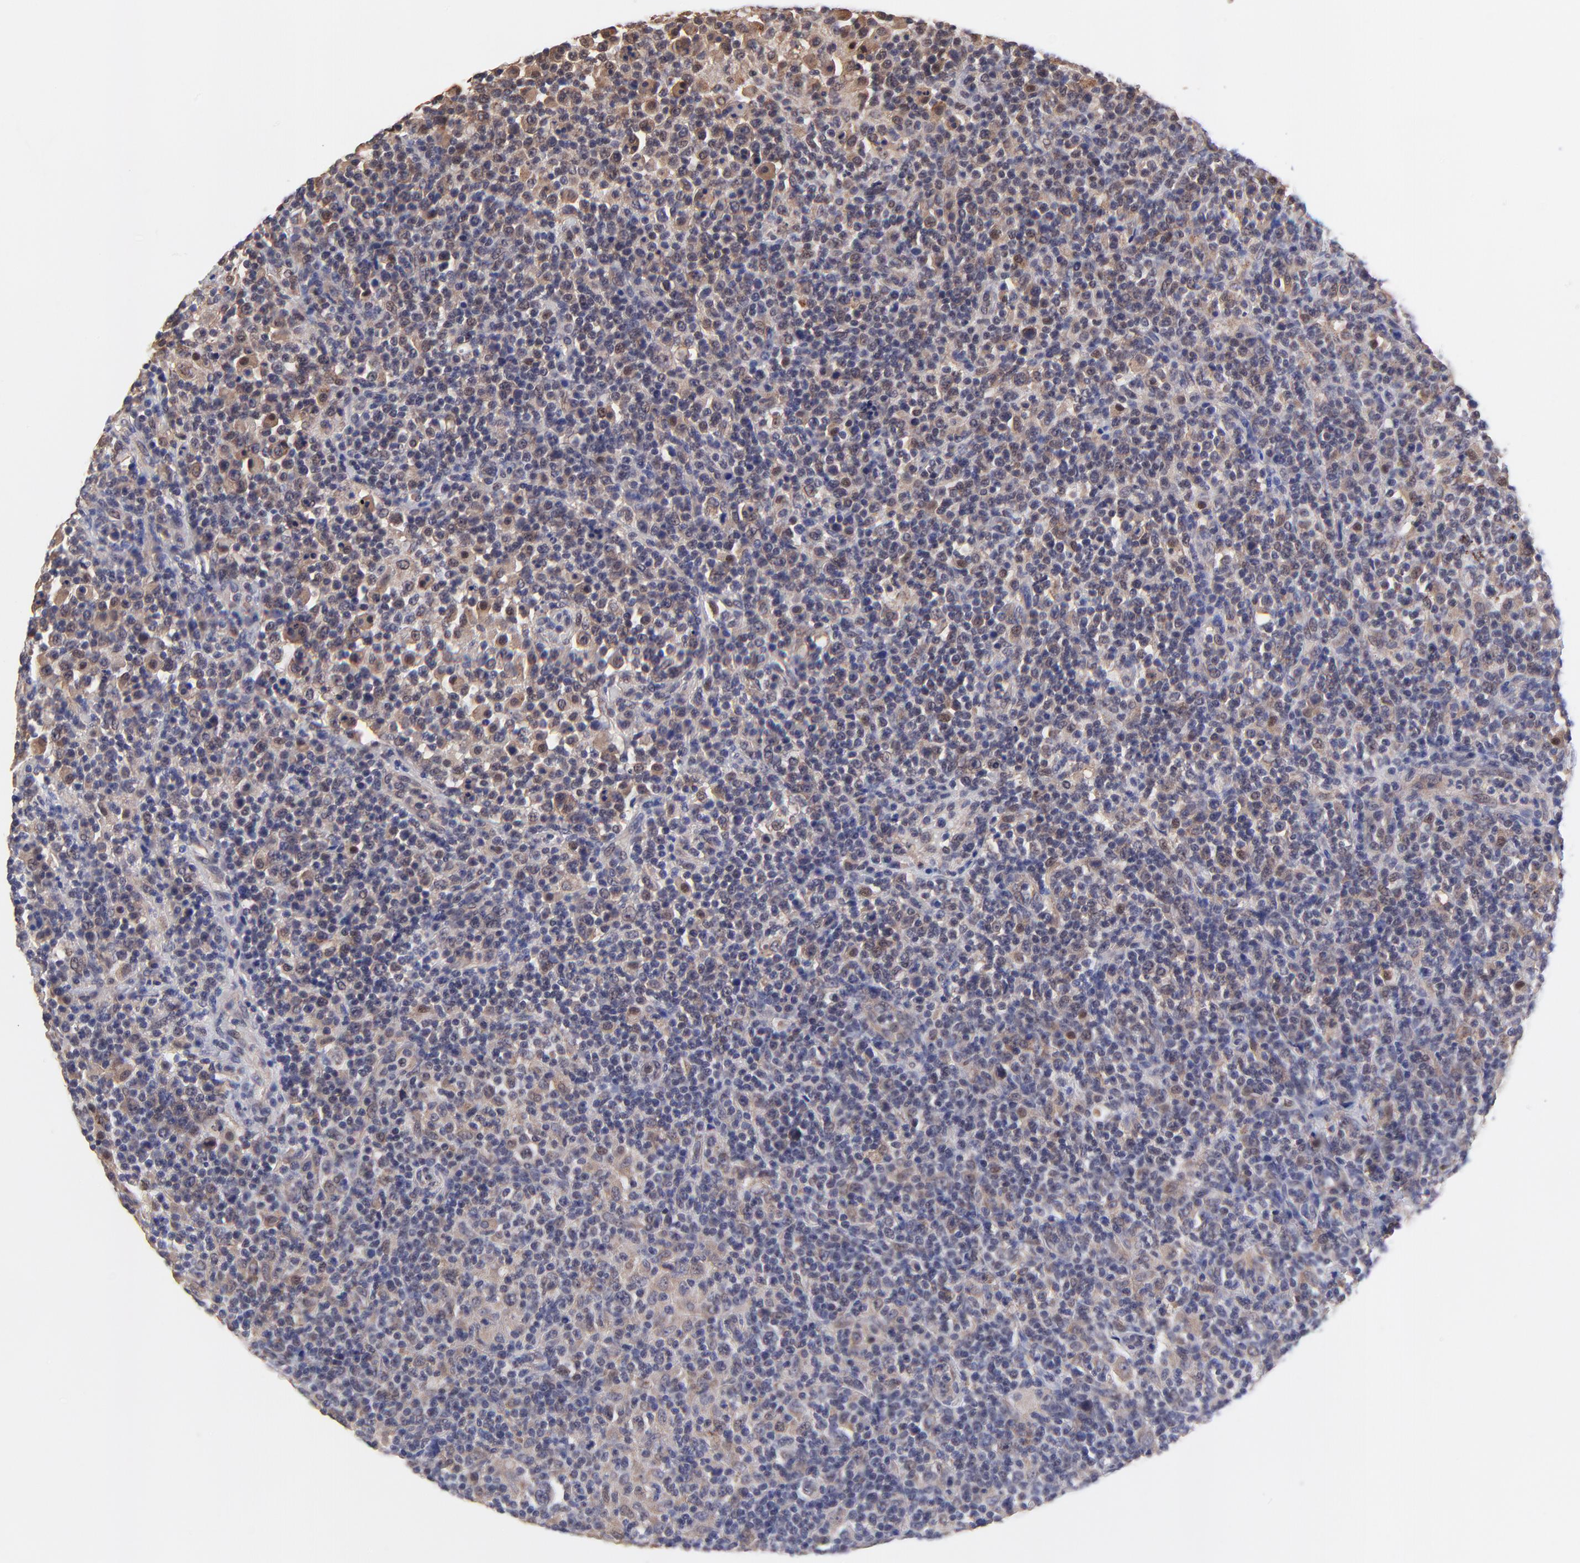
{"staining": {"intensity": "weak", "quantity": "<25%", "location": "cytoplasmic/membranous,nuclear"}, "tissue": "lymphoma", "cell_type": "Tumor cells", "image_type": "cancer", "snomed": [{"axis": "morphology", "description": "Hodgkin's disease, NOS"}, {"axis": "topography", "description": "Lymph node"}], "caption": "DAB immunohistochemical staining of human Hodgkin's disease displays no significant staining in tumor cells.", "gene": "ZNF747", "patient": {"sex": "male", "age": 65}}